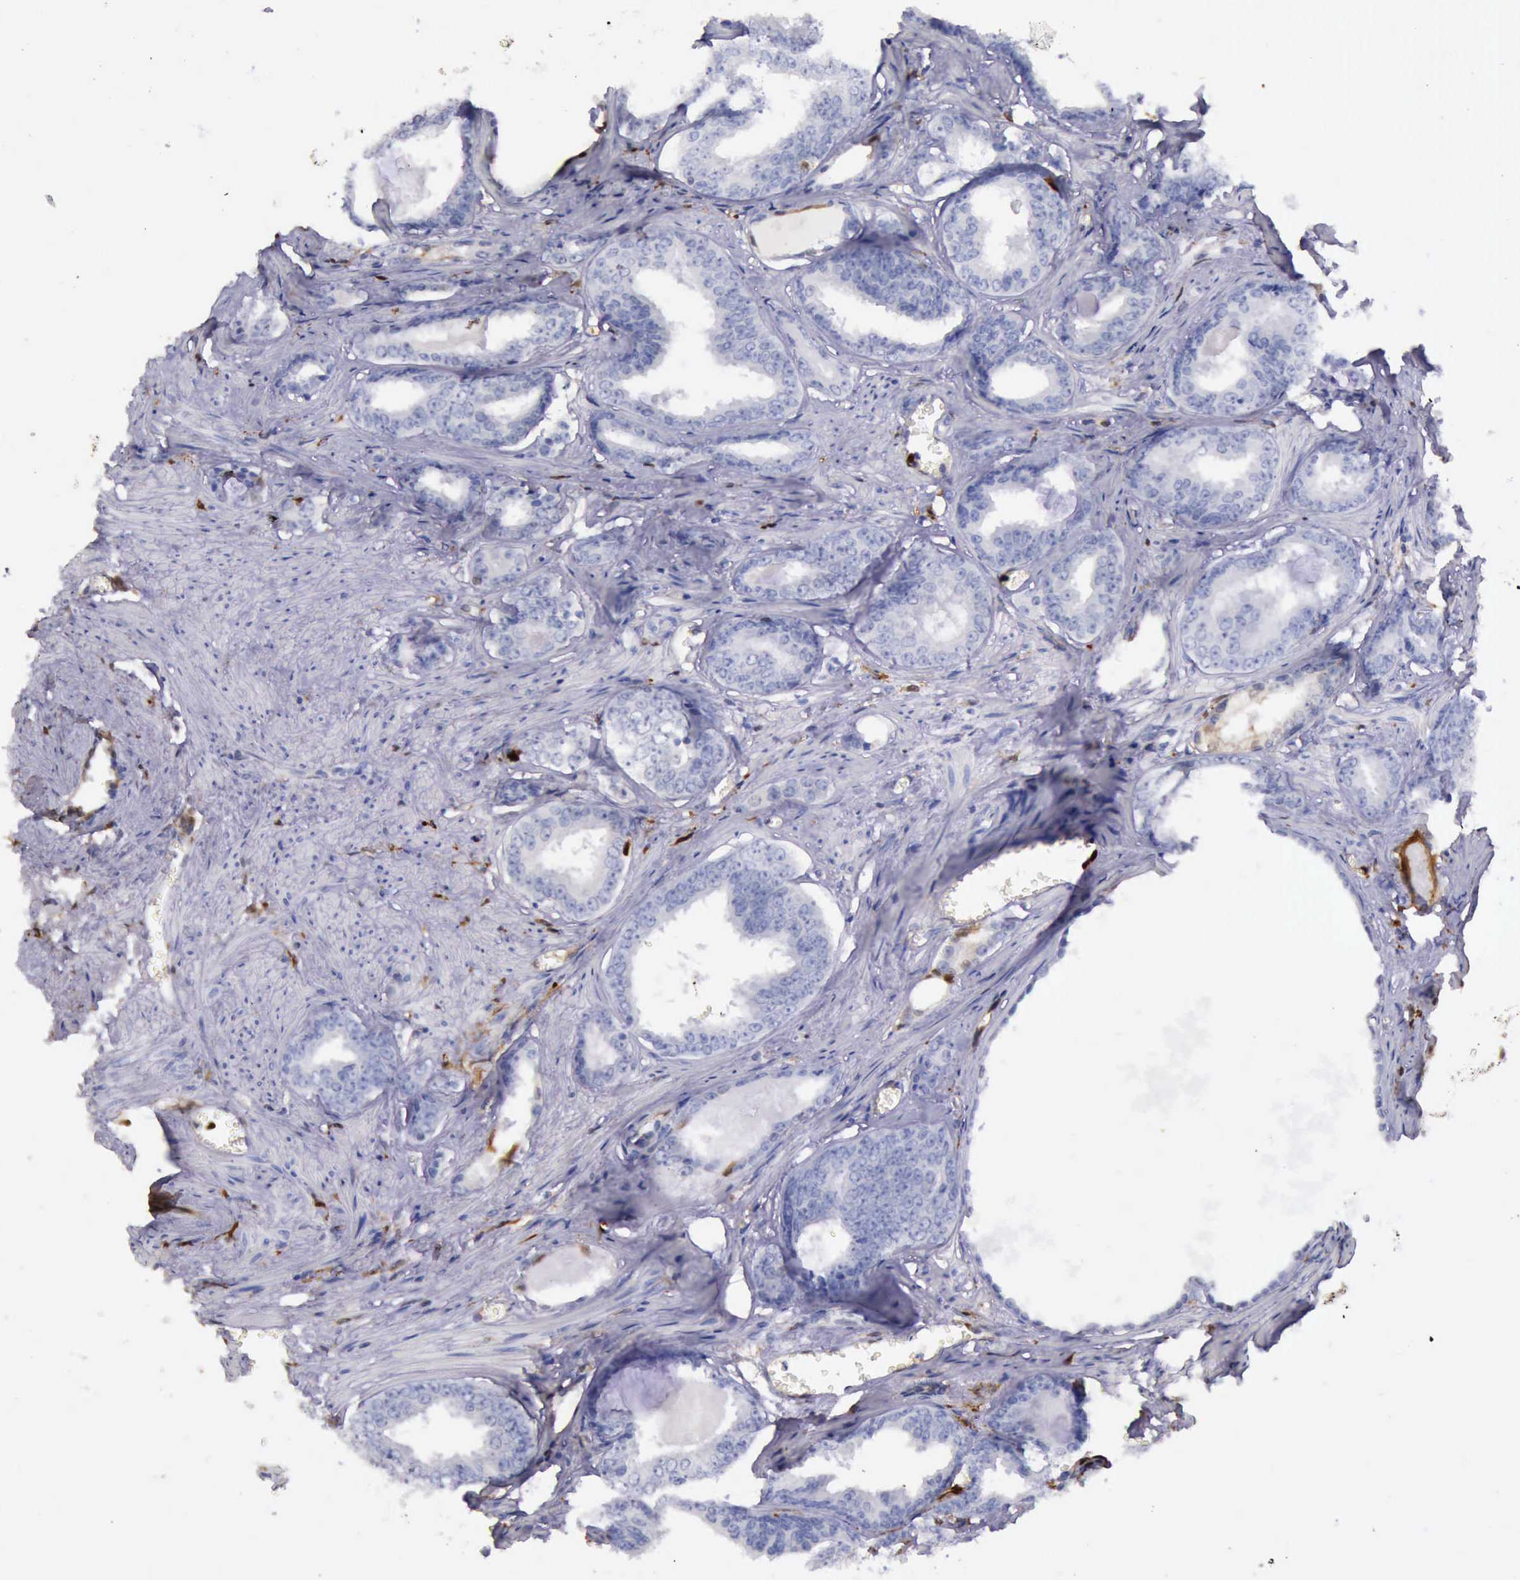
{"staining": {"intensity": "moderate", "quantity": "<25%", "location": "cytoplasmic/membranous,nuclear"}, "tissue": "prostate cancer", "cell_type": "Tumor cells", "image_type": "cancer", "snomed": [{"axis": "morphology", "description": "Adenocarcinoma, Medium grade"}, {"axis": "topography", "description": "Prostate"}], "caption": "Prostate cancer (medium-grade adenocarcinoma) tissue demonstrates moderate cytoplasmic/membranous and nuclear expression in about <25% of tumor cells", "gene": "TYMP", "patient": {"sex": "male", "age": 79}}